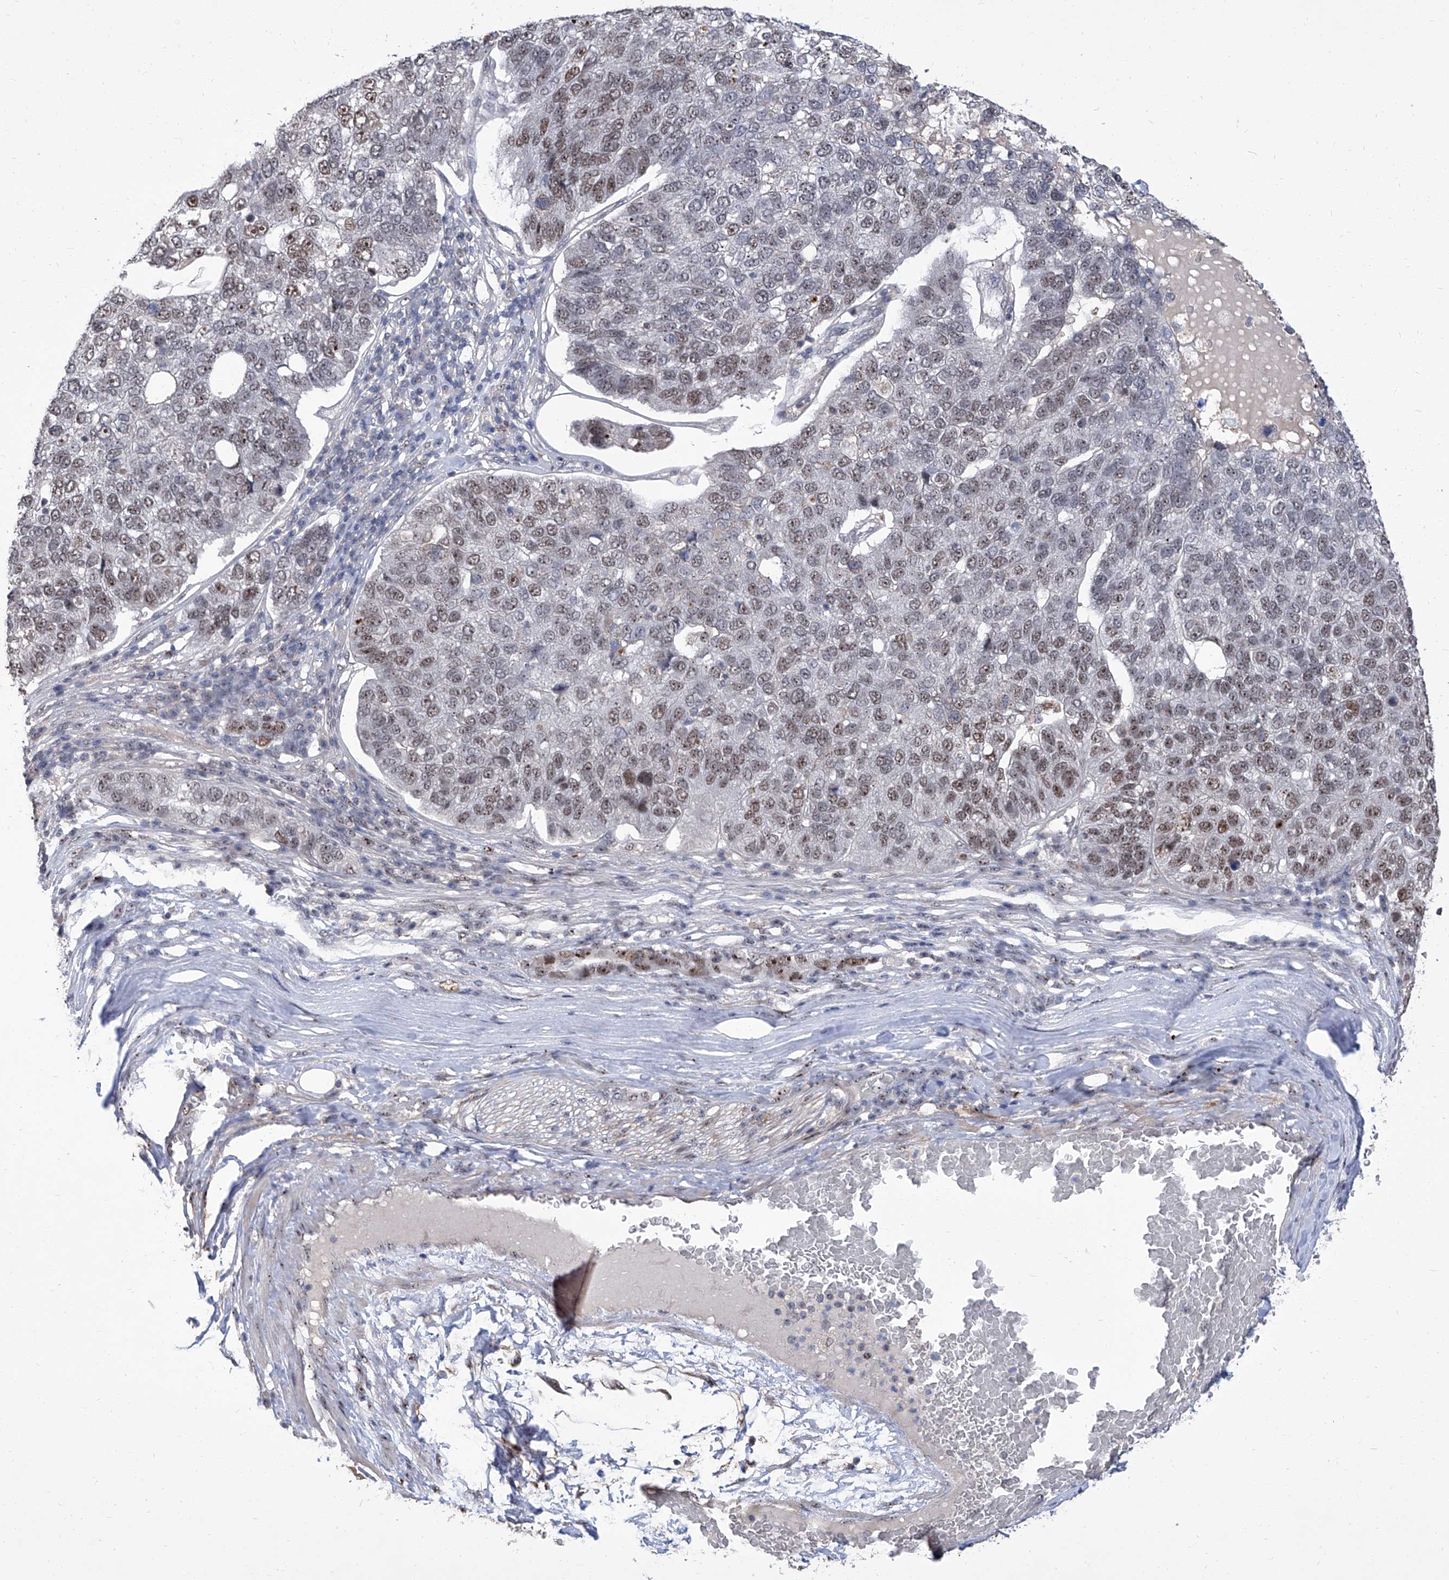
{"staining": {"intensity": "weak", "quantity": "25%-75%", "location": "nuclear"}, "tissue": "pancreatic cancer", "cell_type": "Tumor cells", "image_type": "cancer", "snomed": [{"axis": "morphology", "description": "Adenocarcinoma, NOS"}, {"axis": "topography", "description": "Pancreas"}], "caption": "Pancreatic cancer stained for a protein (brown) shows weak nuclear positive staining in about 25%-75% of tumor cells.", "gene": "CMTR1", "patient": {"sex": "female", "age": 61}}